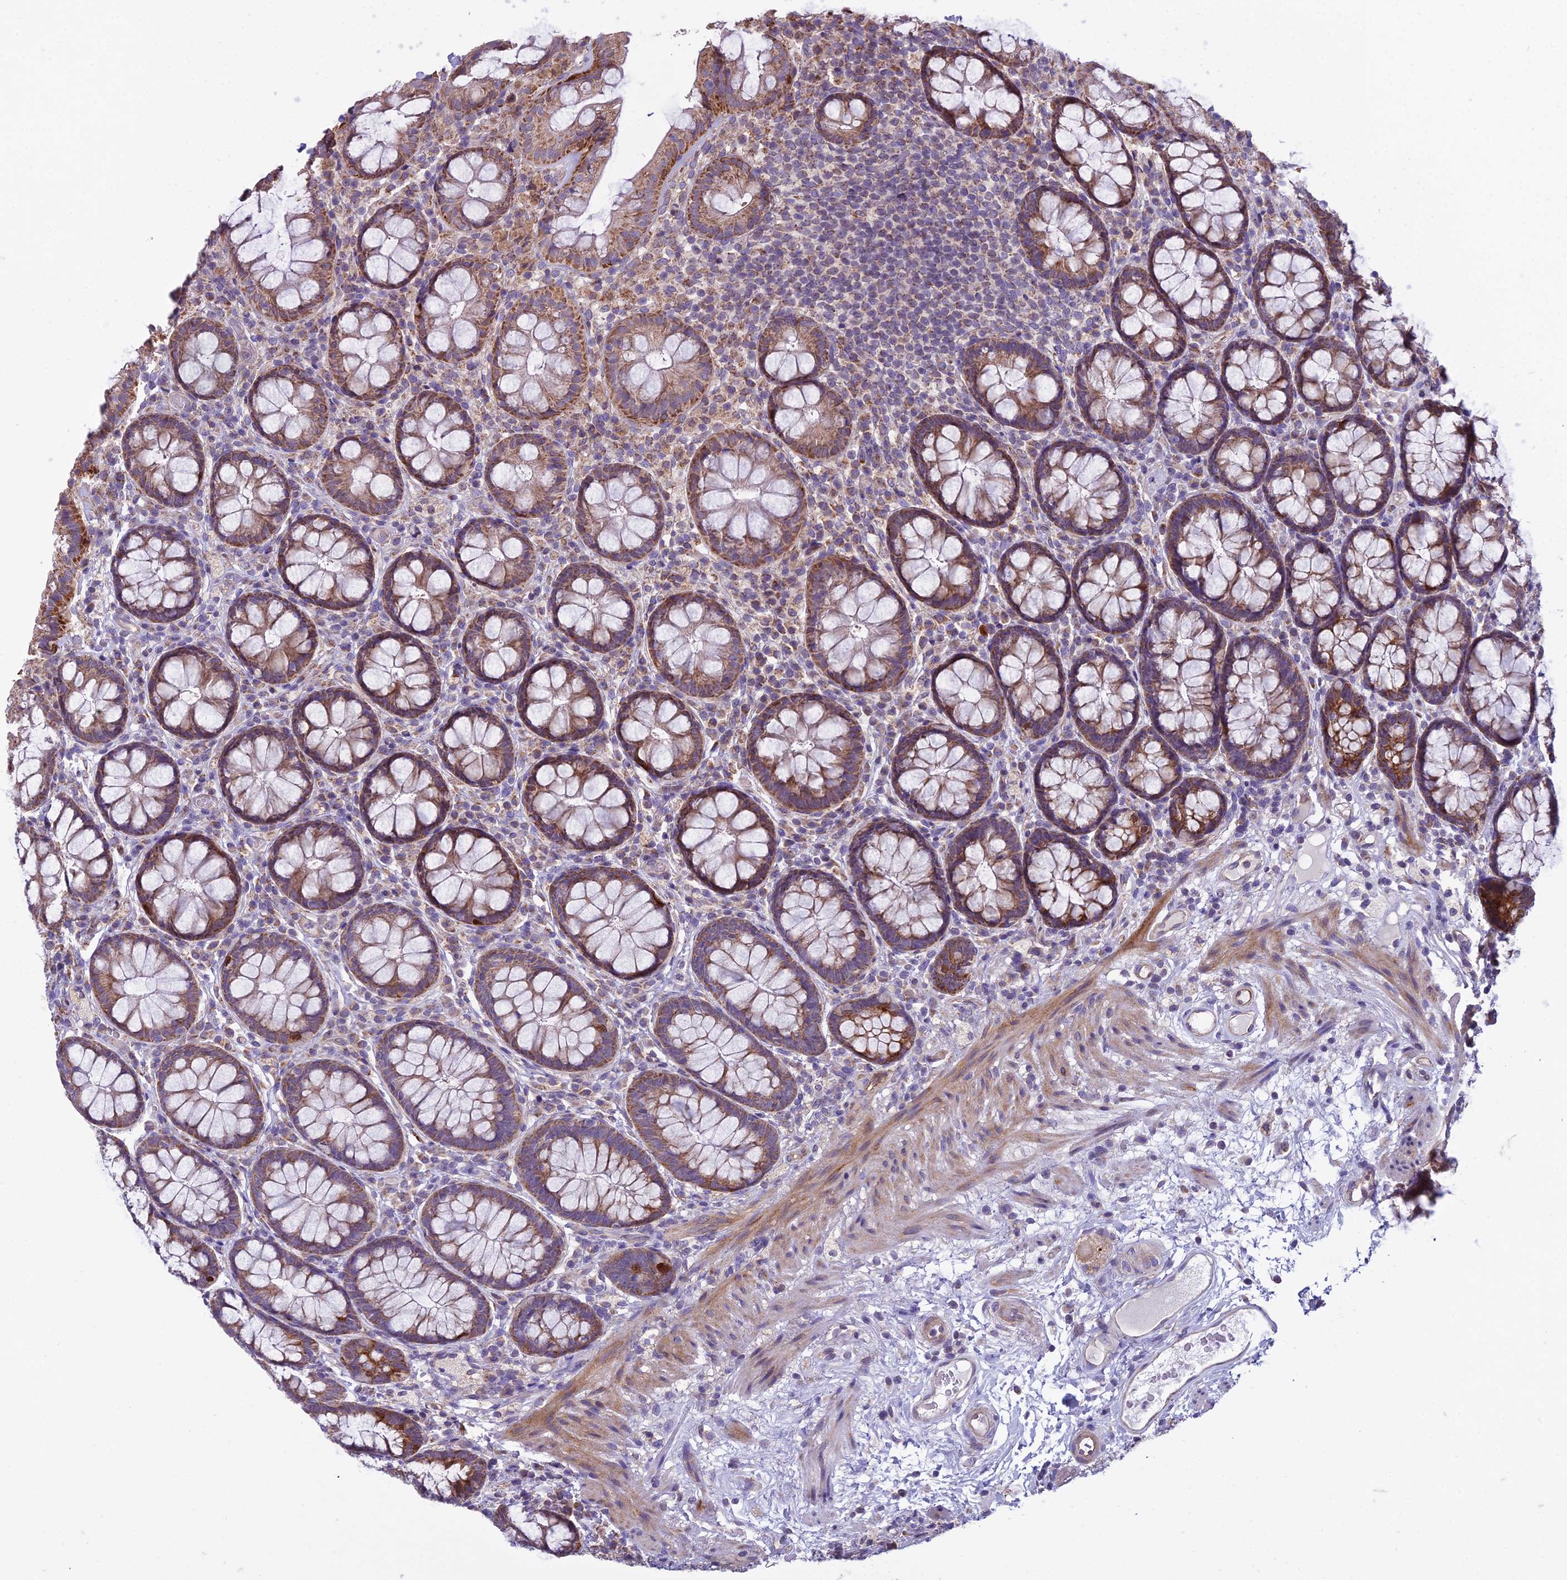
{"staining": {"intensity": "moderate", "quantity": ">75%", "location": "cytoplasmic/membranous"}, "tissue": "rectum", "cell_type": "Glandular cells", "image_type": "normal", "snomed": [{"axis": "morphology", "description": "Normal tissue, NOS"}, {"axis": "topography", "description": "Rectum"}], "caption": "The photomicrograph exhibits a brown stain indicating the presence of a protein in the cytoplasmic/membranous of glandular cells in rectum.", "gene": "DUS2", "patient": {"sex": "male", "age": 83}}